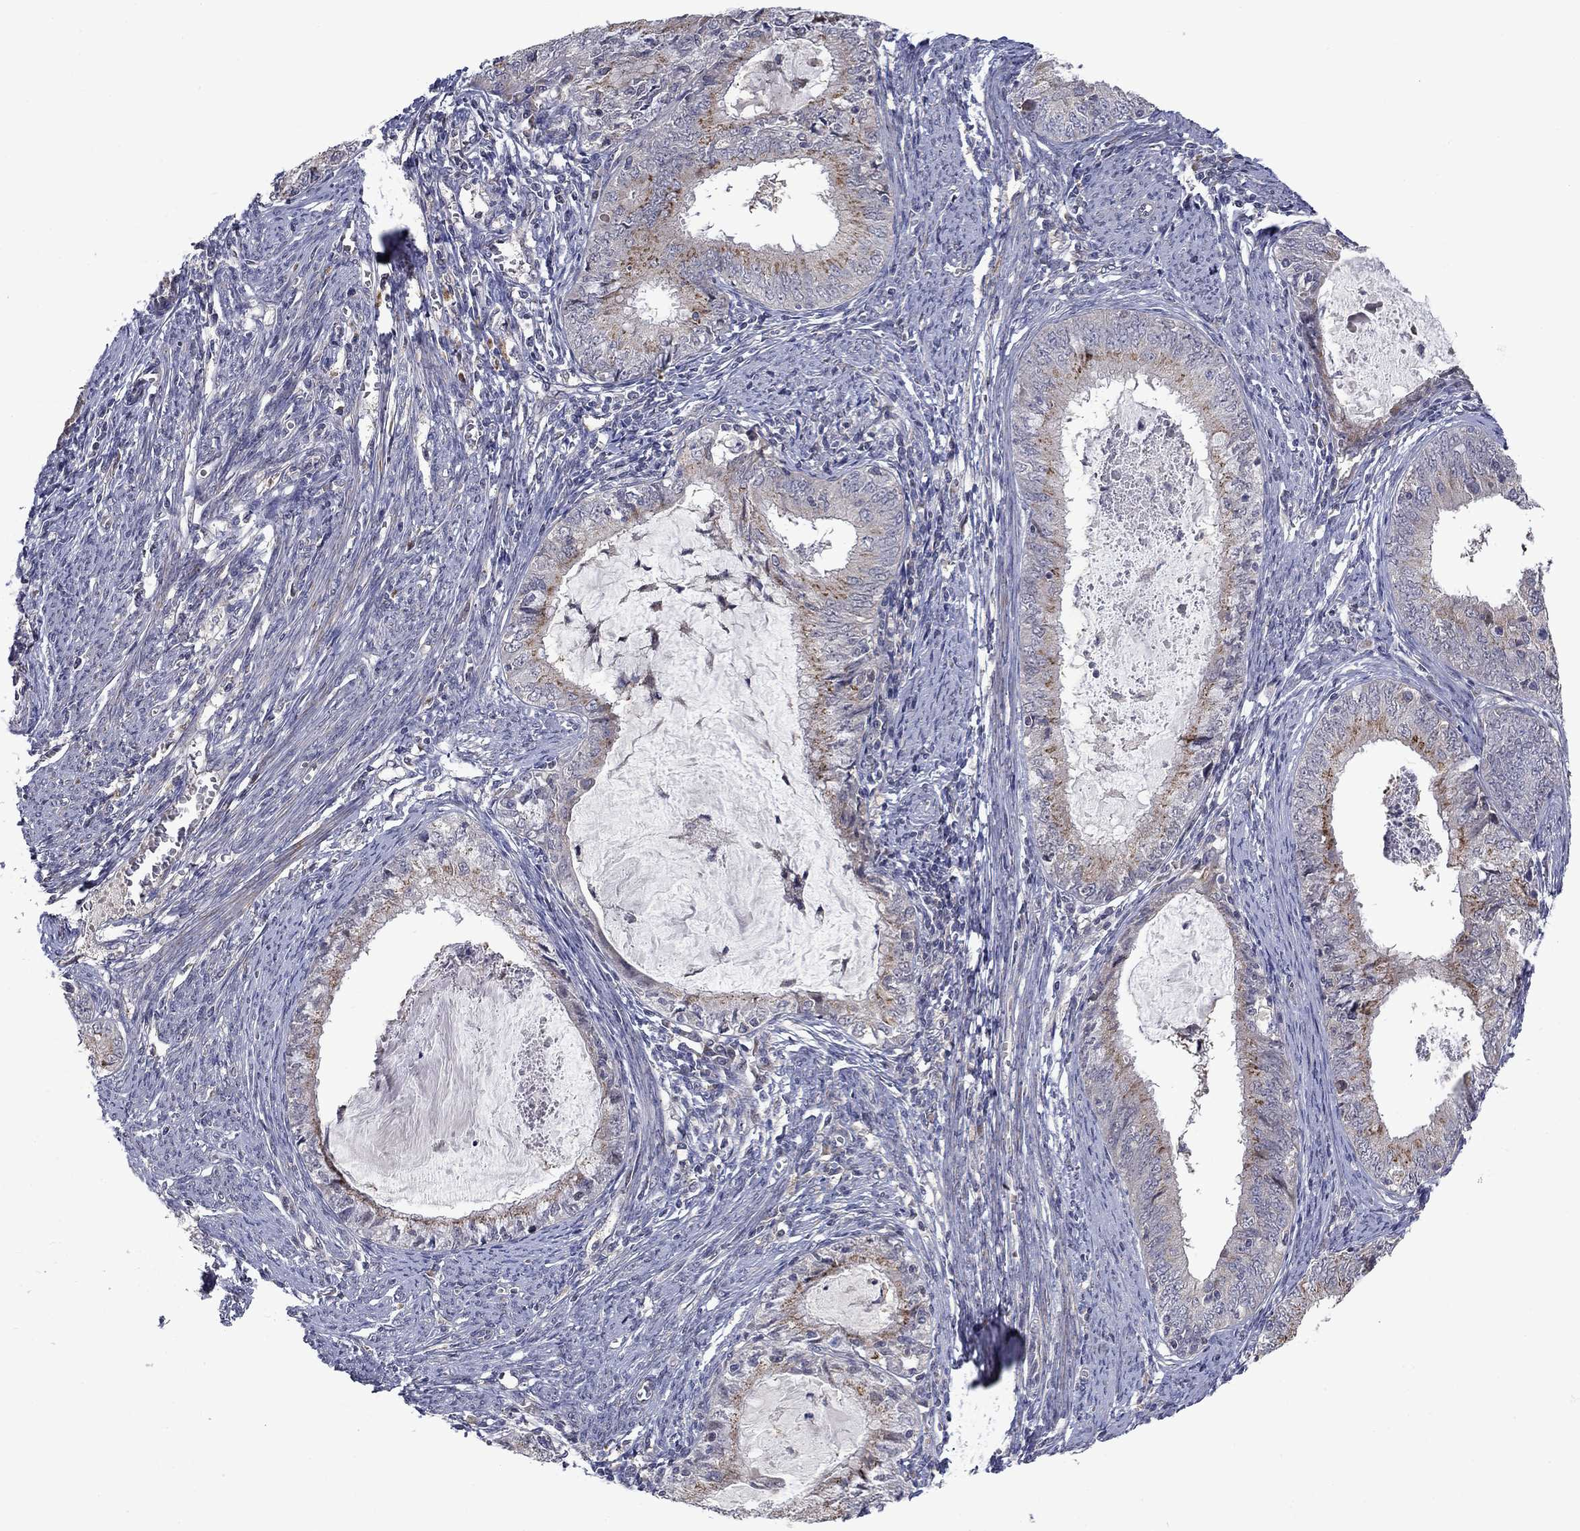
{"staining": {"intensity": "strong", "quantity": "<25%", "location": "cytoplasmic/membranous"}, "tissue": "endometrial cancer", "cell_type": "Tumor cells", "image_type": "cancer", "snomed": [{"axis": "morphology", "description": "Adenocarcinoma, NOS"}, {"axis": "topography", "description": "Endometrium"}], "caption": "Strong cytoplasmic/membranous expression is identified in about <25% of tumor cells in adenocarcinoma (endometrial).", "gene": "FAM3B", "patient": {"sex": "female", "age": 57}}